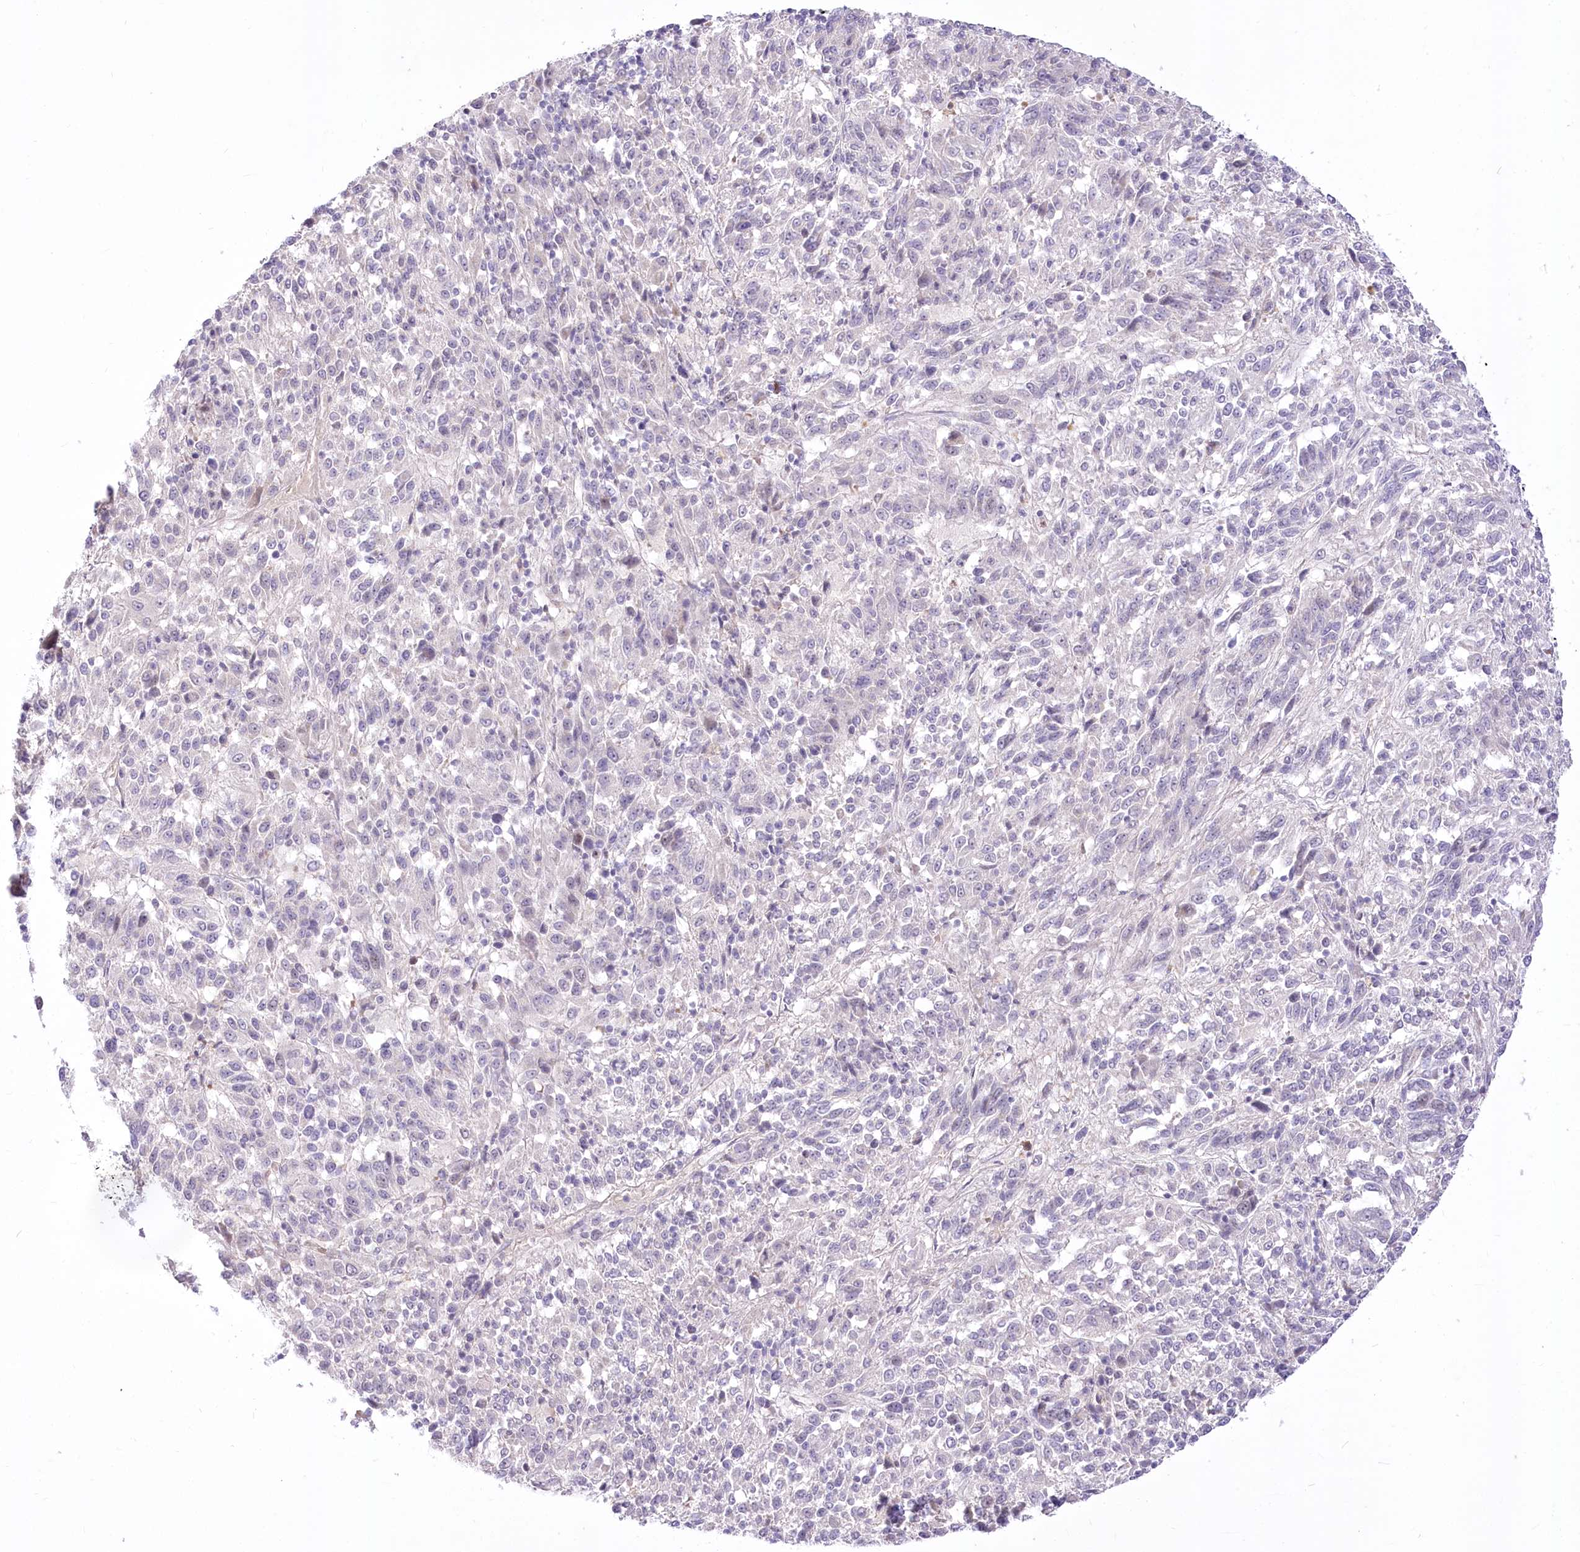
{"staining": {"intensity": "negative", "quantity": "none", "location": "none"}, "tissue": "melanoma", "cell_type": "Tumor cells", "image_type": "cancer", "snomed": [{"axis": "morphology", "description": "Malignant melanoma, Metastatic site"}, {"axis": "topography", "description": "Lung"}], "caption": "The micrograph reveals no significant expression in tumor cells of melanoma.", "gene": "BEND7", "patient": {"sex": "male", "age": 64}}